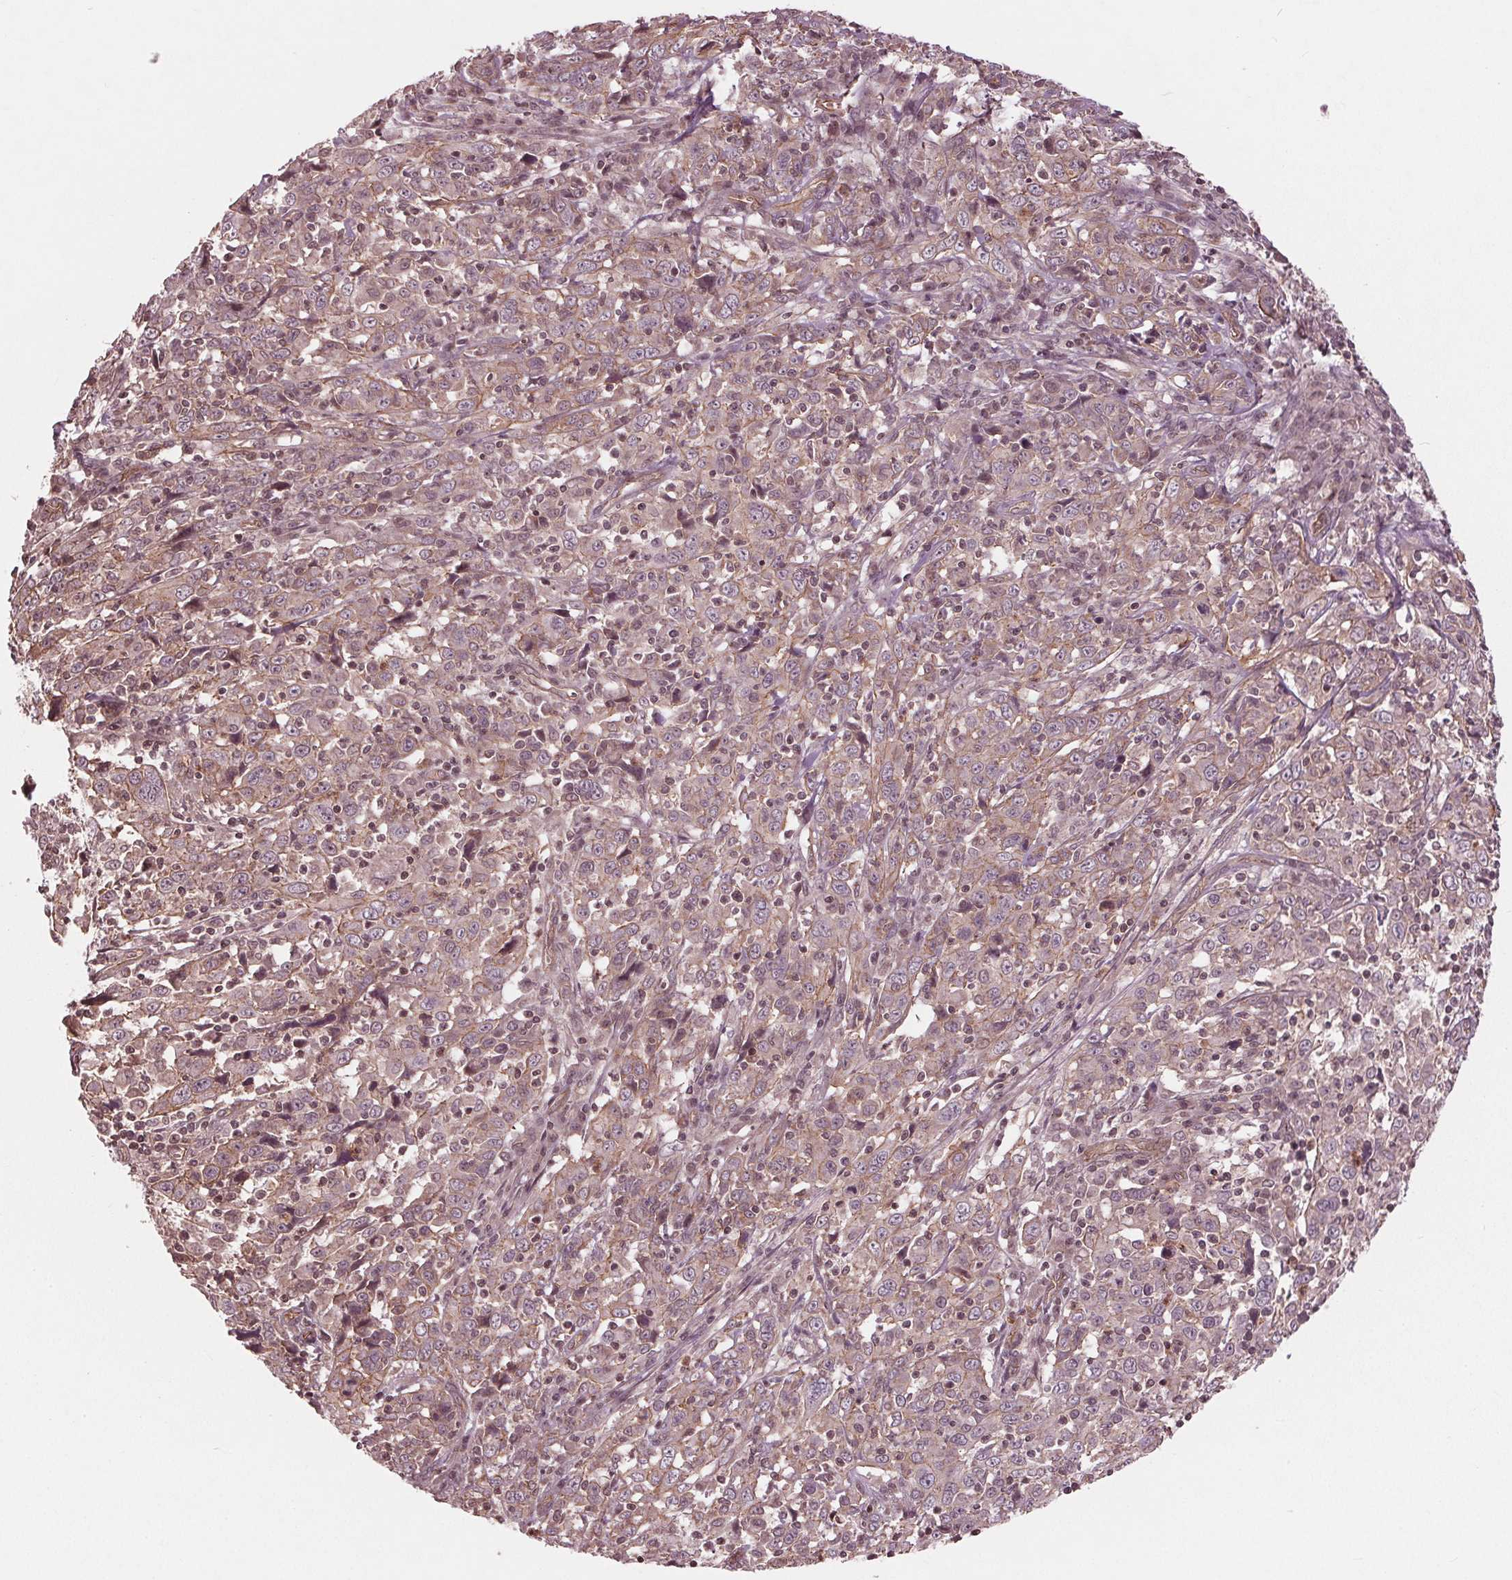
{"staining": {"intensity": "weak", "quantity": ">75%", "location": "cytoplasmic/membranous"}, "tissue": "cervical cancer", "cell_type": "Tumor cells", "image_type": "cancer", "snomed": [{"axis": "morphology", "description": "Squamous cell carcinoma, NOS"}, {"axis": "topography", "description": "Cervix"}], "caption": "Immunohistochemistry (IHC) of human cervical squamous cell carcinoma reveals low levels of weak cytoplasmic/membranous staining in about >75% of tumor cells.", "gene": "BTBD1", "patient": {"sex": "female", "age": 46}}